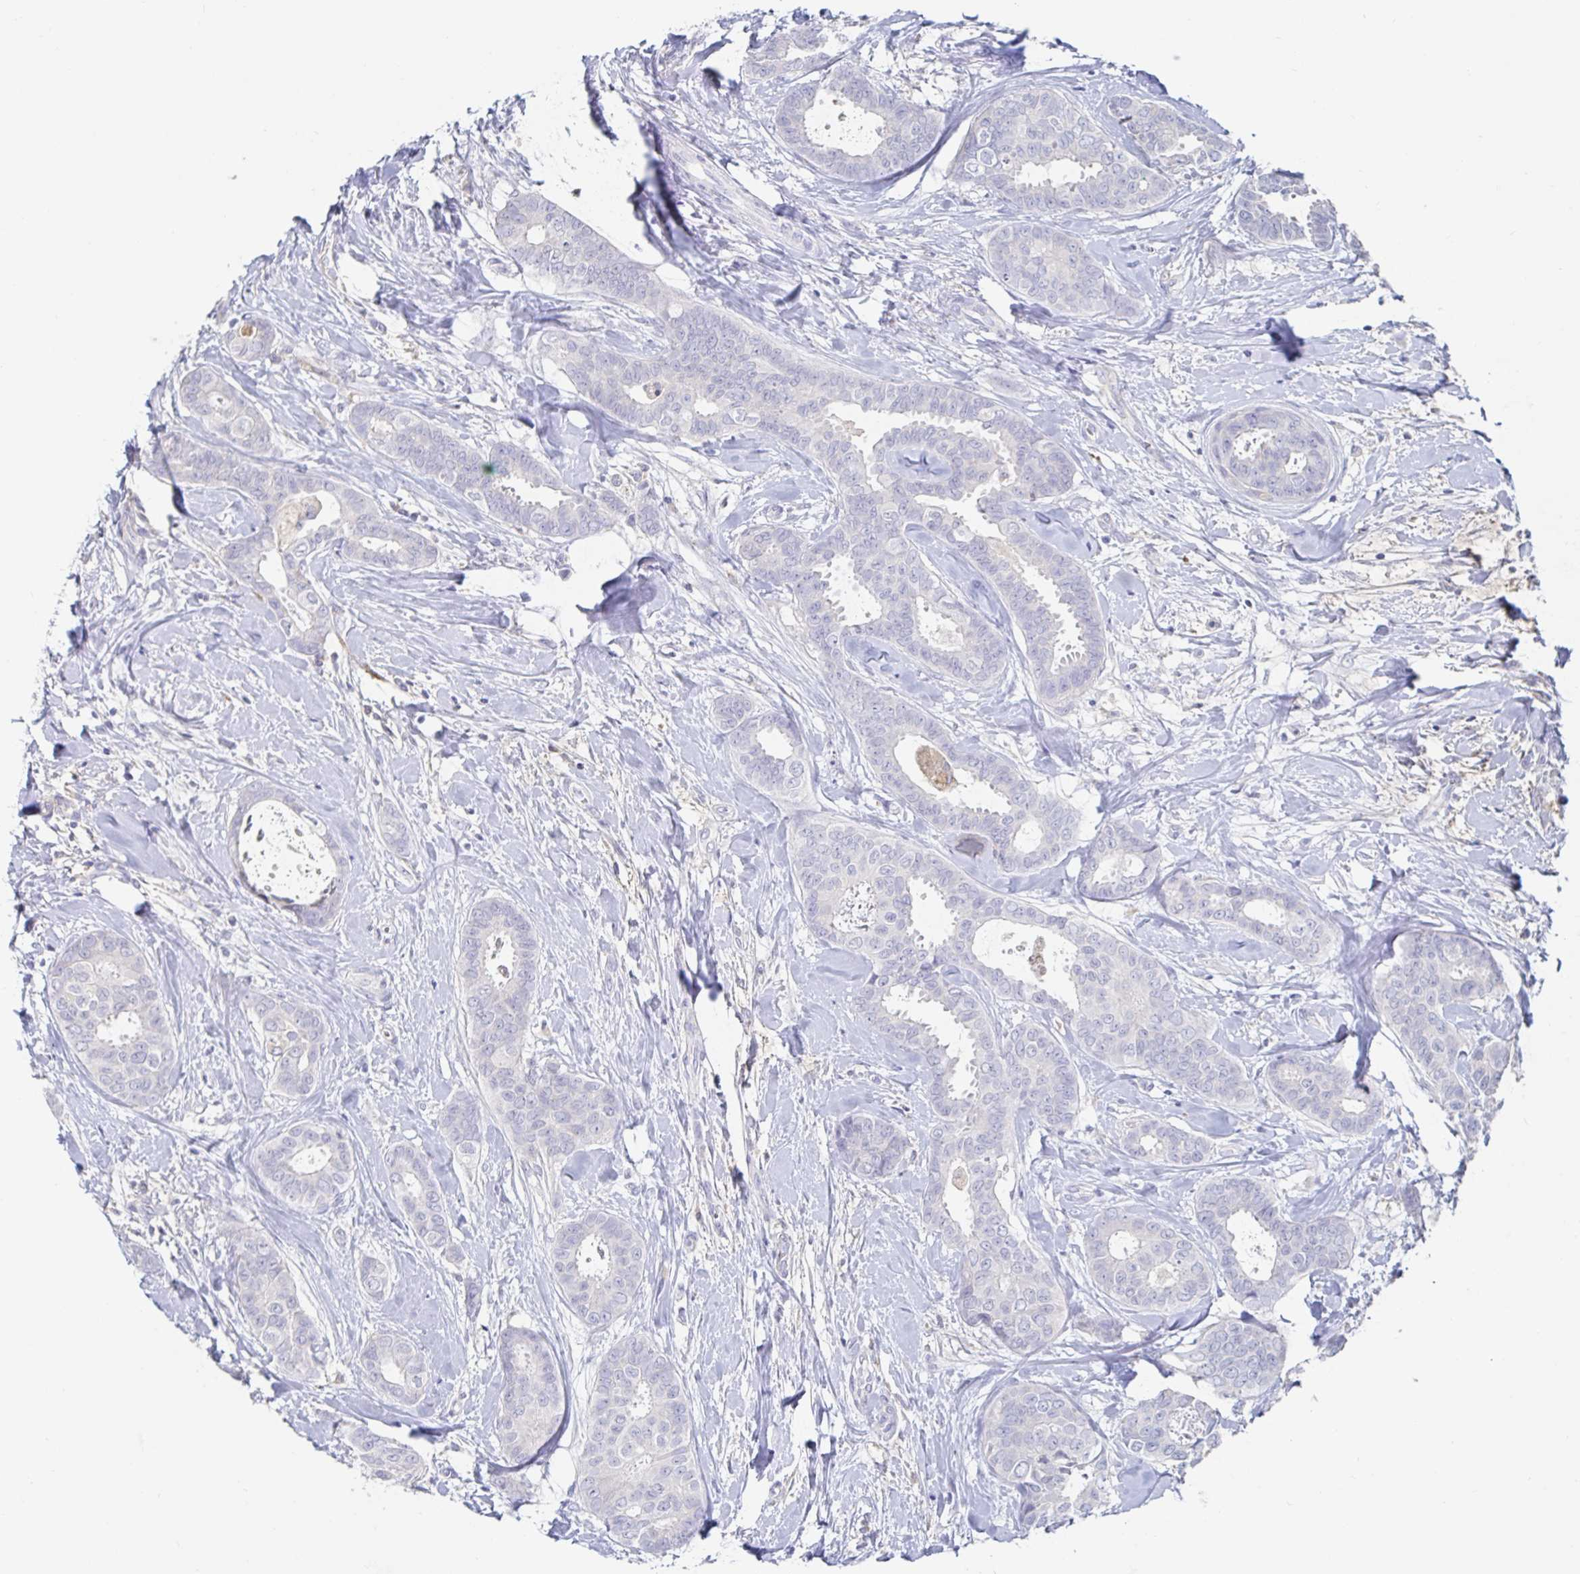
{"staining": {"intensity": "negative", "quantity": "none", "location": "none"}, "tissue": "breast cancer", "cell_type": "Tumor cells", "image_type": "cancer", "snomed": [{"axis": "morphology", "description": "Duct carcinoma"}, {"axis": "topography", "description": "Breast"}], "caption": "There is no significant expression in tumor cells of breast cancer. (DAB (3,3'-diaminobenzidine) immunohistochemistry (IHC) visualized using brightfield microscopy, high magnification).", "gene": "SPPL3", "patient": {"sex": "female", "age": 45}}